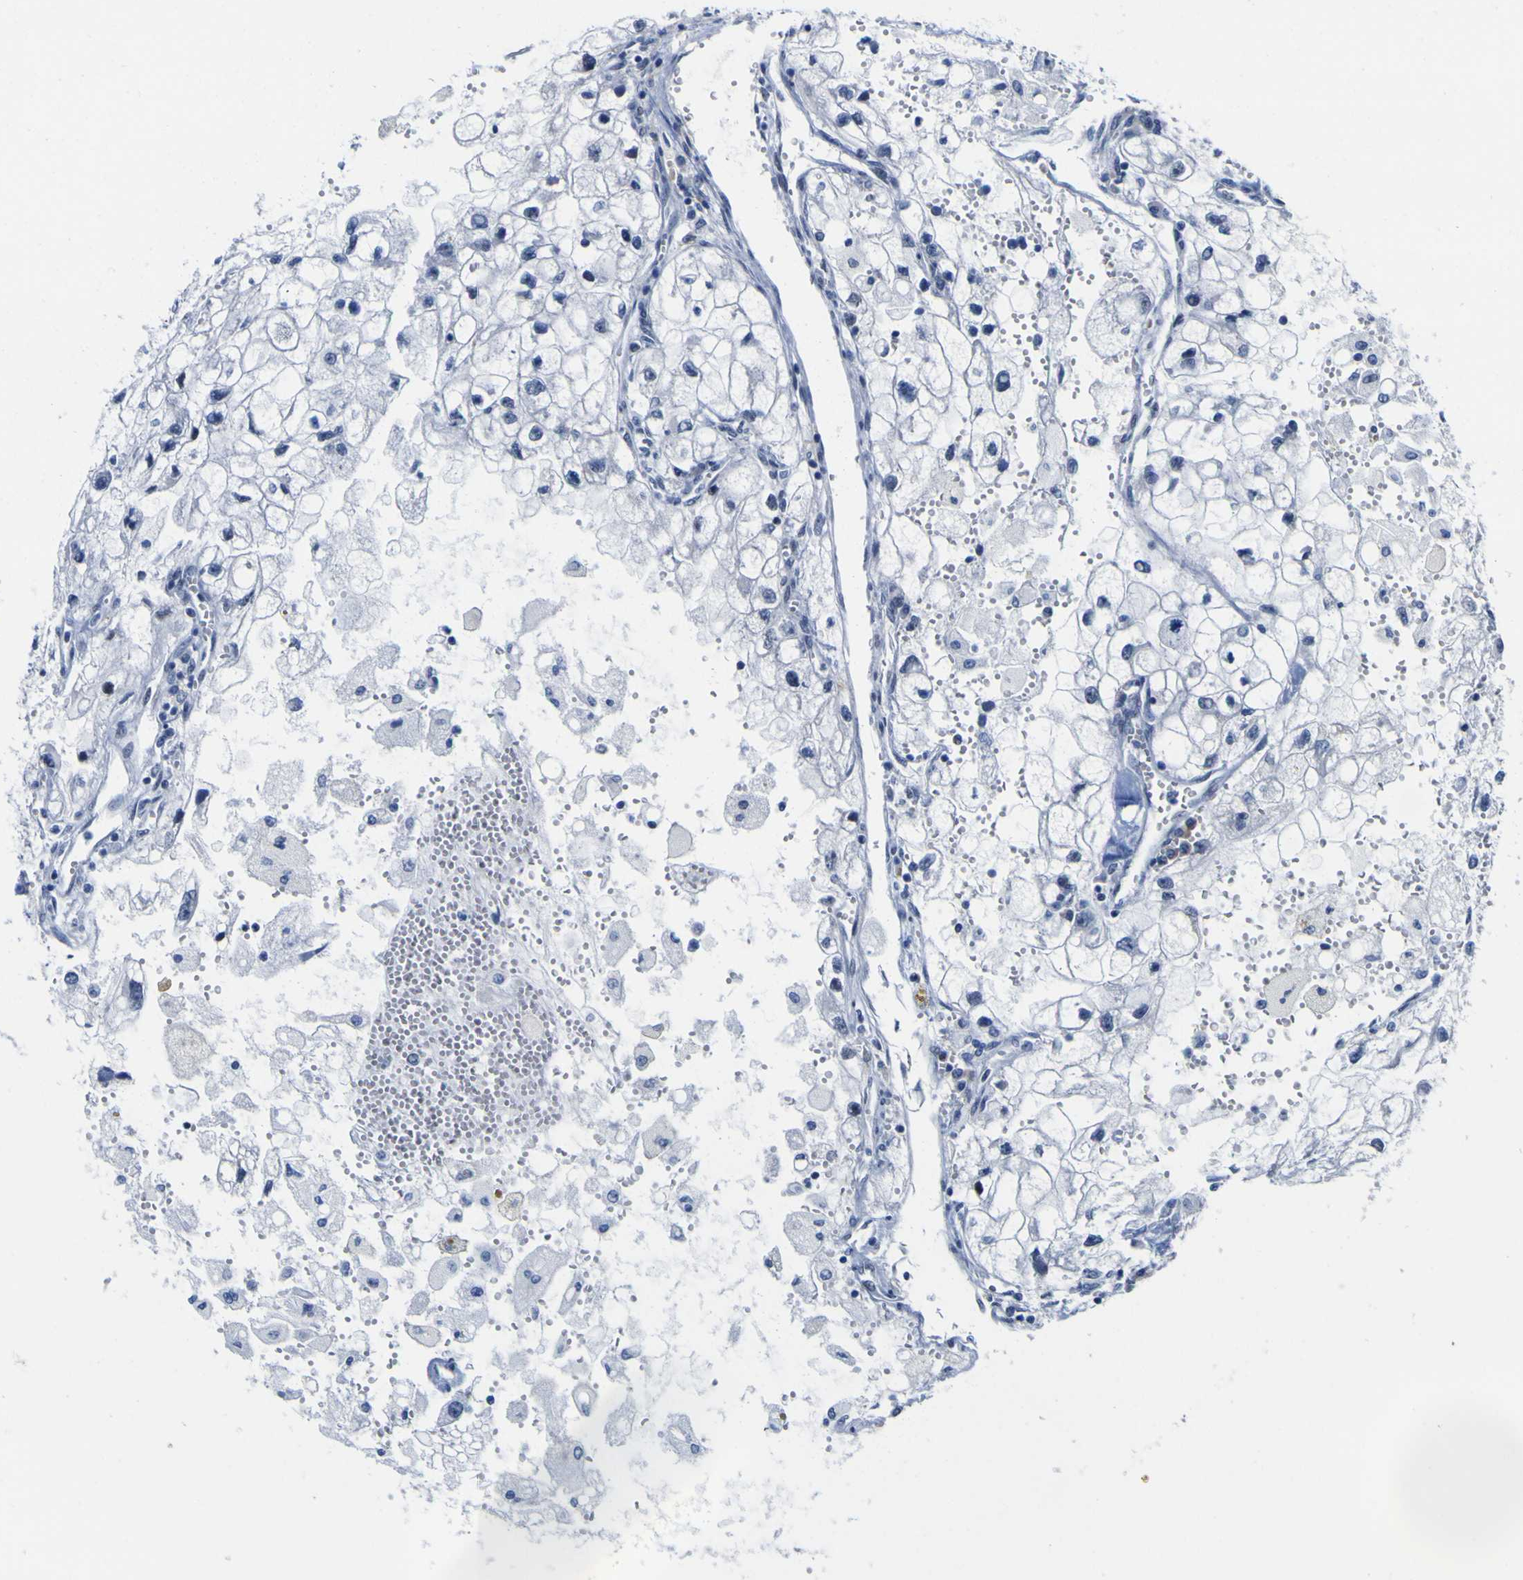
{"staining": {"intensity": "negative", "quantity": "none", "location": "none"}, "tissue": "renal cancer", "cell_type": "Tumor cells", "image_type": "cancer", "snomed": [{"axis": "morphology", "description": "Adenocarcinoma, NOS"}, {"axis": "topography", "description": "Kidney"}], "caption": "High power microscopy image of an IHC image of adenocarcinoma (renal), revealing no significant positivity in tumor cells.", "gene": "MBD3", "patient": {"sex": "female", "age": 70}}